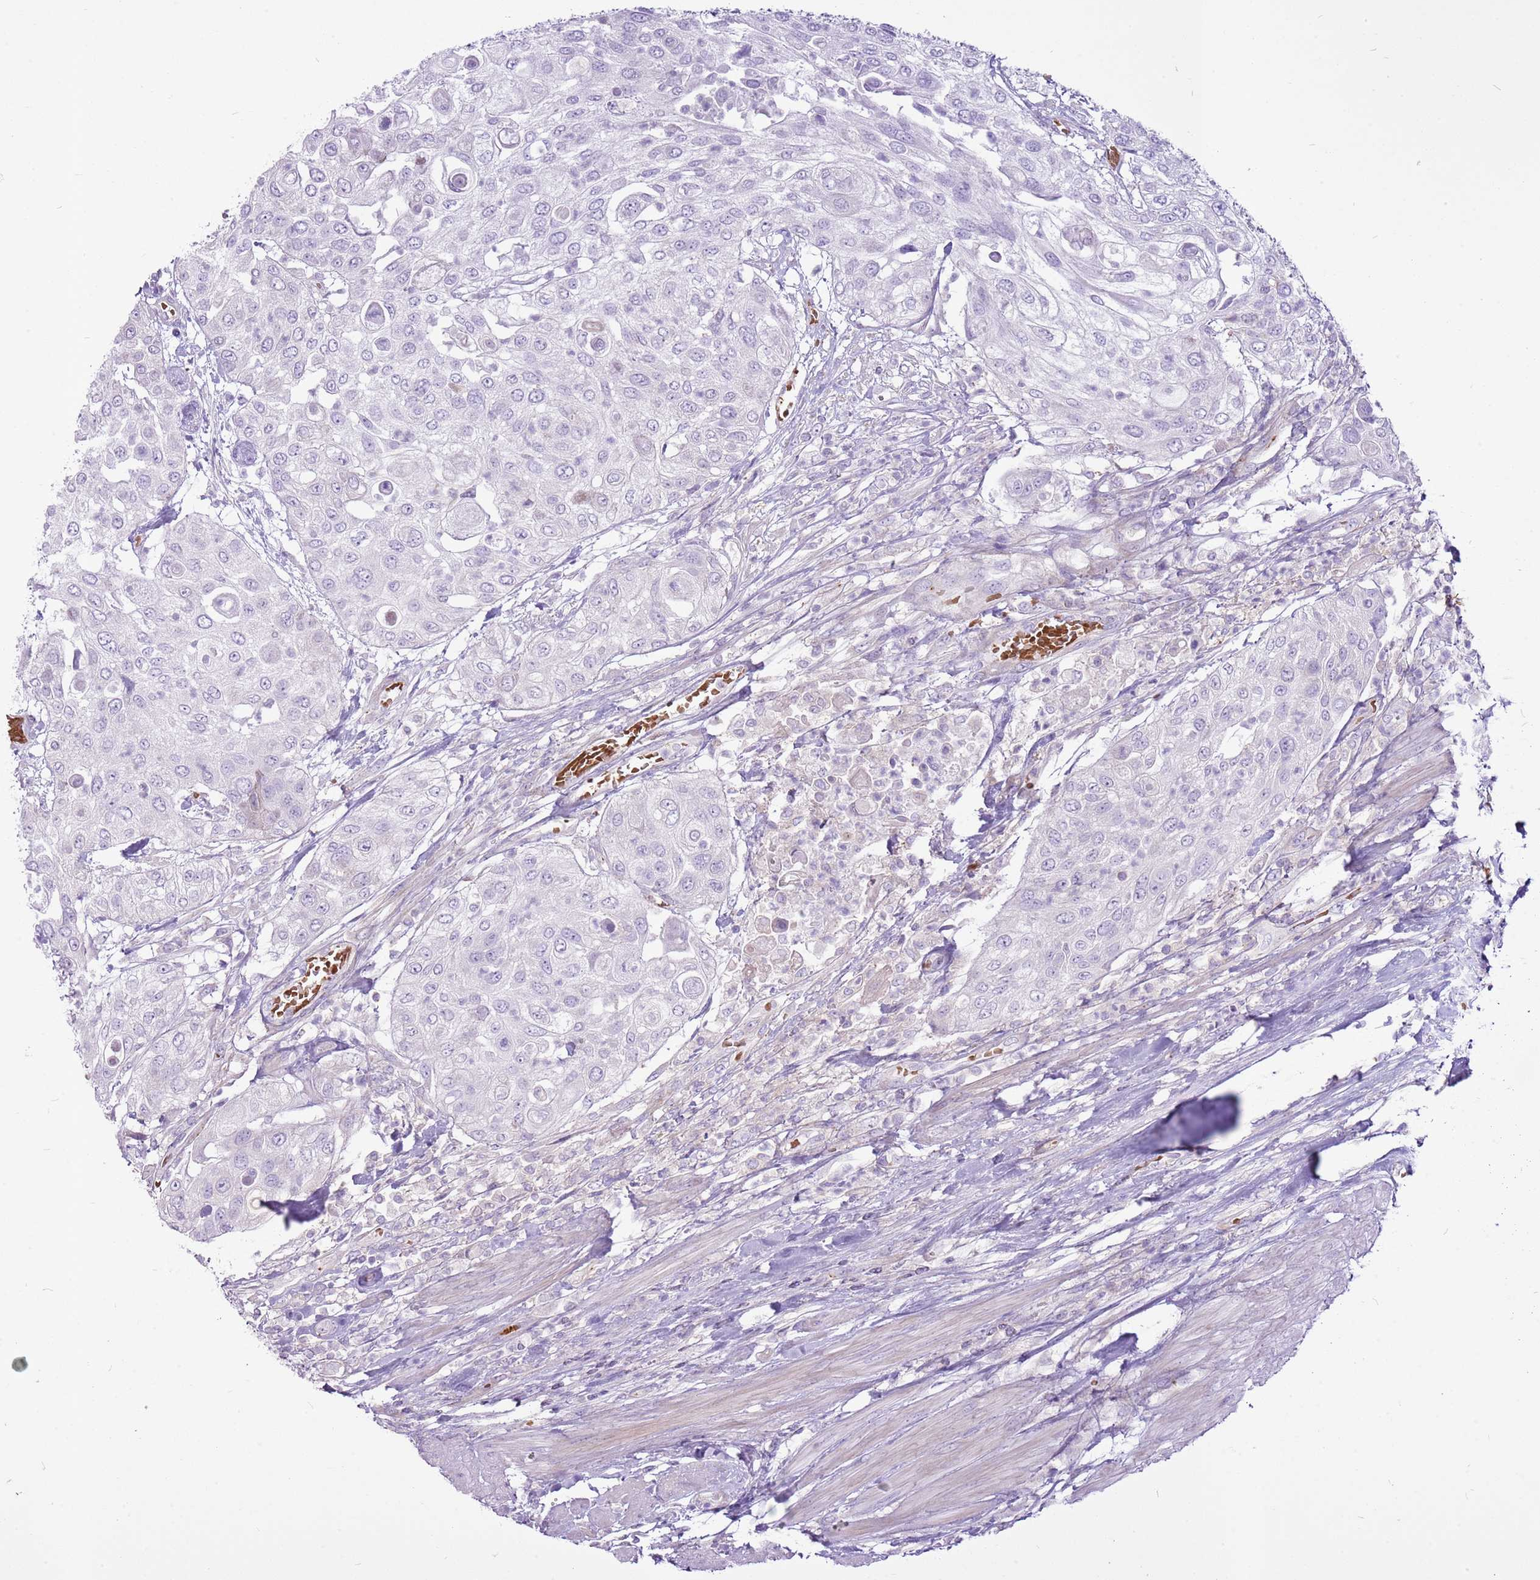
{"staining": {"intensity": "negative", "quantity": "none", "location": "none"}, "tissue": "urothelial cancer", "cell_type": "Tumor cells", "image_type": "cancer", "snomed": [{"axis": "morphology", "description": "Urothelial carcinoma, High grade"}, {"axis": "topography", "description": "Urinary bladder"}], "caption": "Tumor cells show no significant positivity in urothelial cancer.", "gene": "CHAC2", "patient": {"sex": "female", "age": 79}}